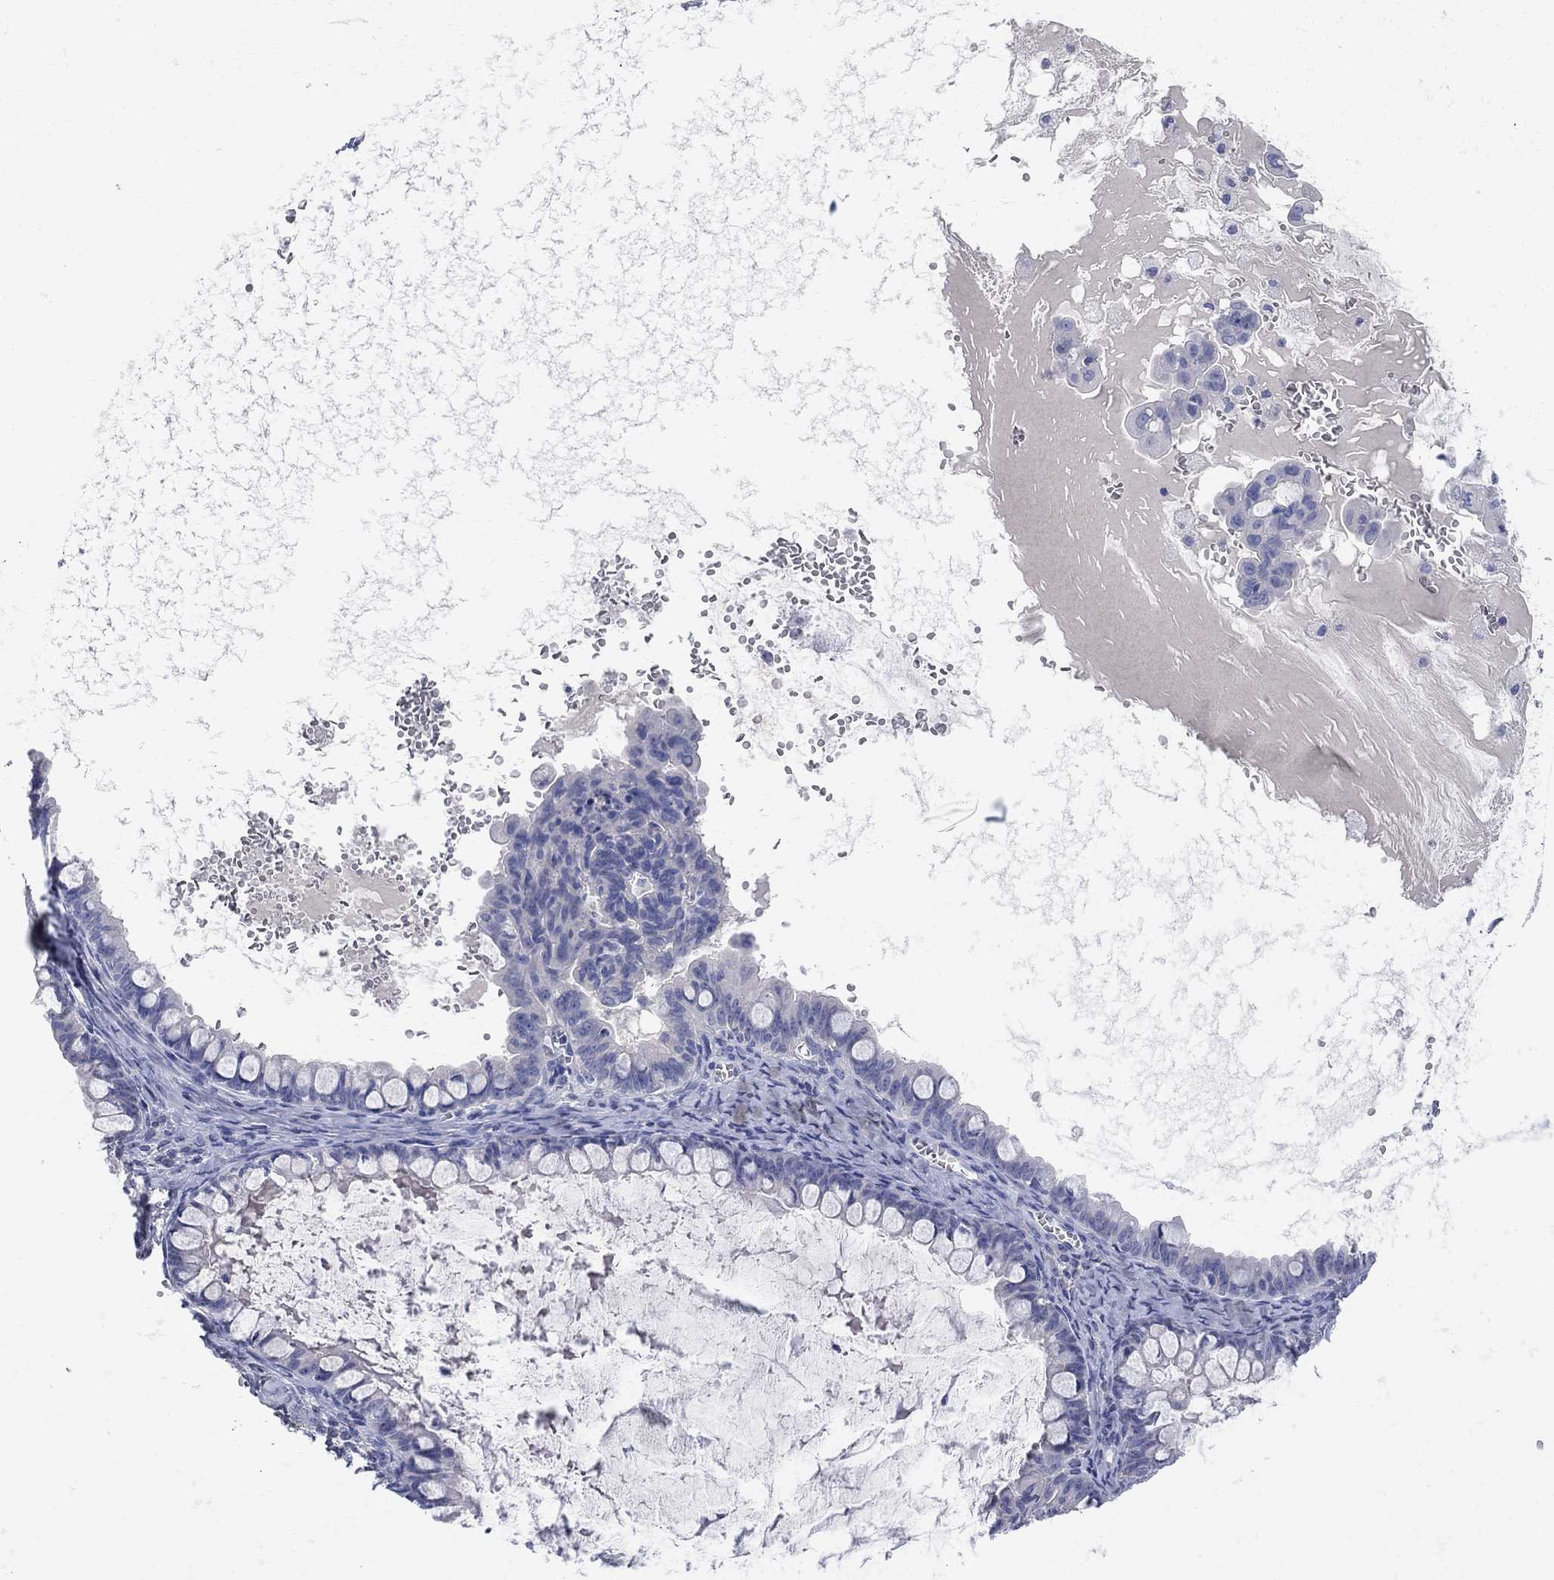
{"staining": {"intensity": "negative", "quantity": "none", "location": "none"}, "tissue": "ovarian cancer", "cell_type": "Tumor cells", "image_type": "cancer", "snomed": [{"axis": "morphology", "description": "Cystadenocarcinoma, mucinous, NOS"}, {"axis": "topography", "description": "Ovary"}], "caption": "DAB (3,3'-diaminobenzidine) immunohistochemical staining of mucinous cystadenocarcinoma (ovarian) reveals no significant positivity in tumor cells.", "gene": "AOX1", "patient": {"sex": "female", "age": 63}}